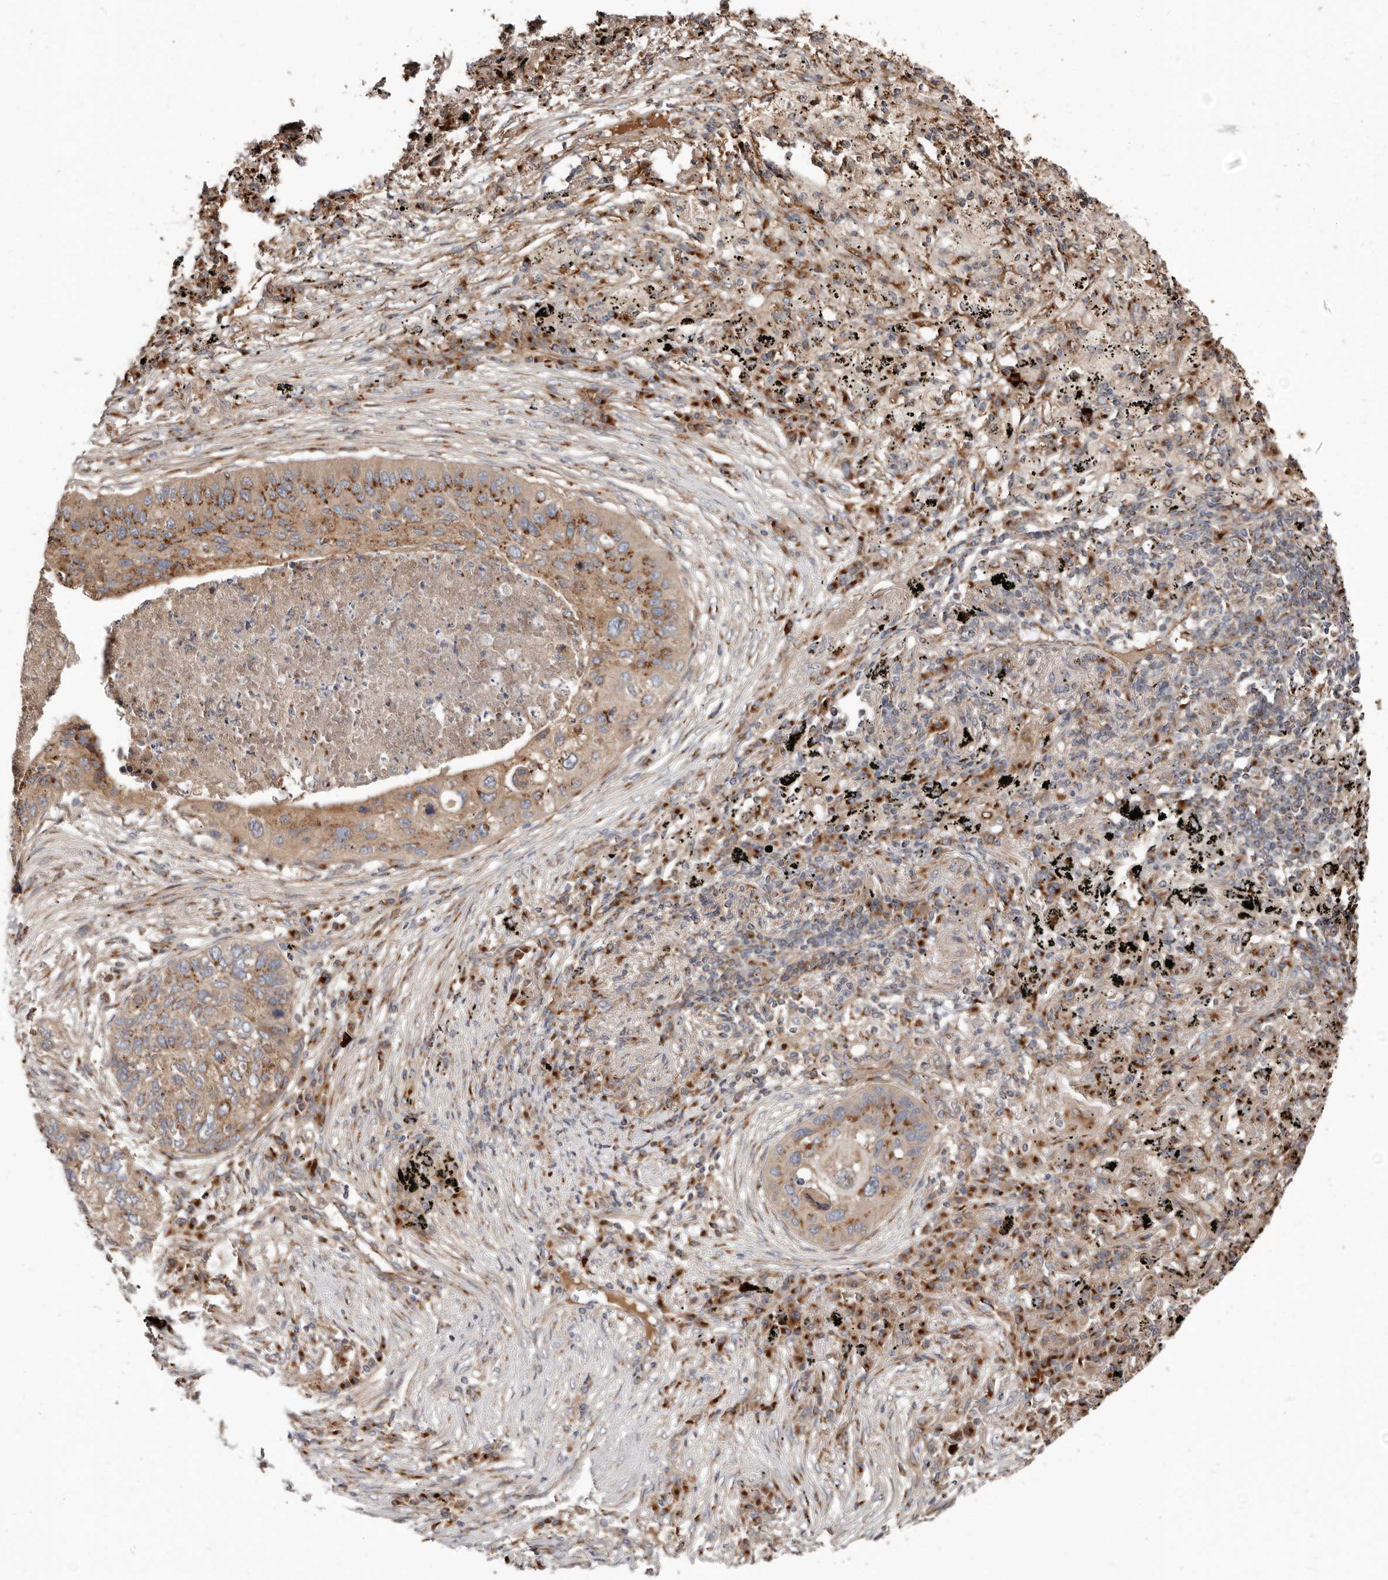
{"staining": {"intensity": "moderate", "quantity": ">75%", "location": "cytoplasmic/membranous"}, "tissue": "lung cancer", "cell_type": "Tumor cells", "image_type": "cancer", "snomed": [{"axis": "morphology", "description": "Squamous cell carcinoma, NOS"}, {"axis": "topography", "description": "Lung"}], "caption": "Moderate cytoplasmic/membranous protein expression is identified in approximately >75% of tumor cells in squamous cell carcinoma (lung).", "gene": "COG1", "patient": {"sex": "female", "age": 63}}